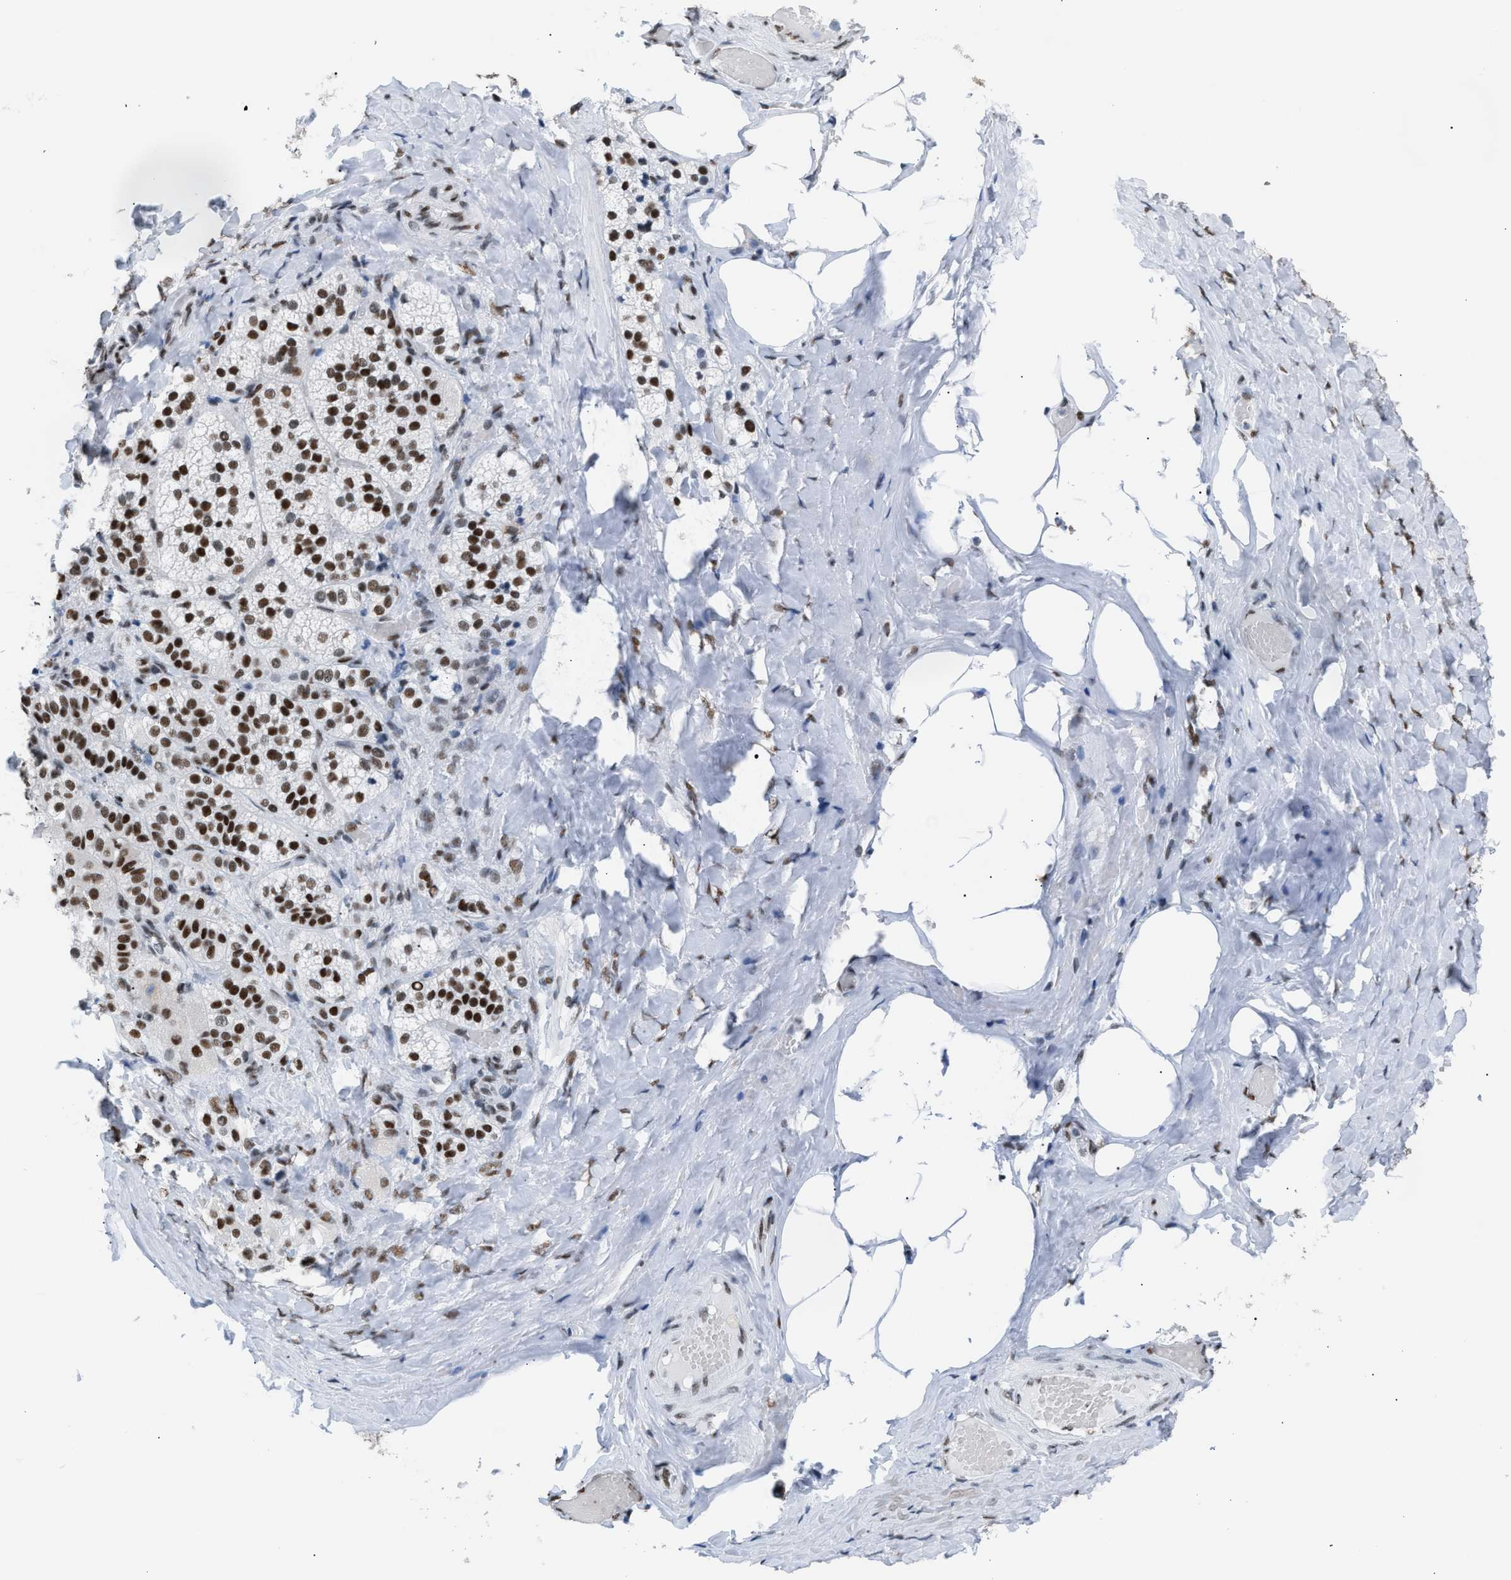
{"staining": {"intensity": "strong", "quantity": ">75%", "location": "nuclear"}, "tissue": "adrenal gland", "cell_type": "Glandular cells", "image_type": "normal", "snomed": [{"axis": "morphology", "description": "Normal tissue, NOS"}, {"axis": "topography", "description": "Adrenal gland"}], "caption": "Approximately >75% of glandular cells in benign adrenal gland show strong nuclear protein positivity as visualized by brown immunohistochemical staining.", "gene": "CCAR2", "patient": {"sex": "female", "age": 59}}